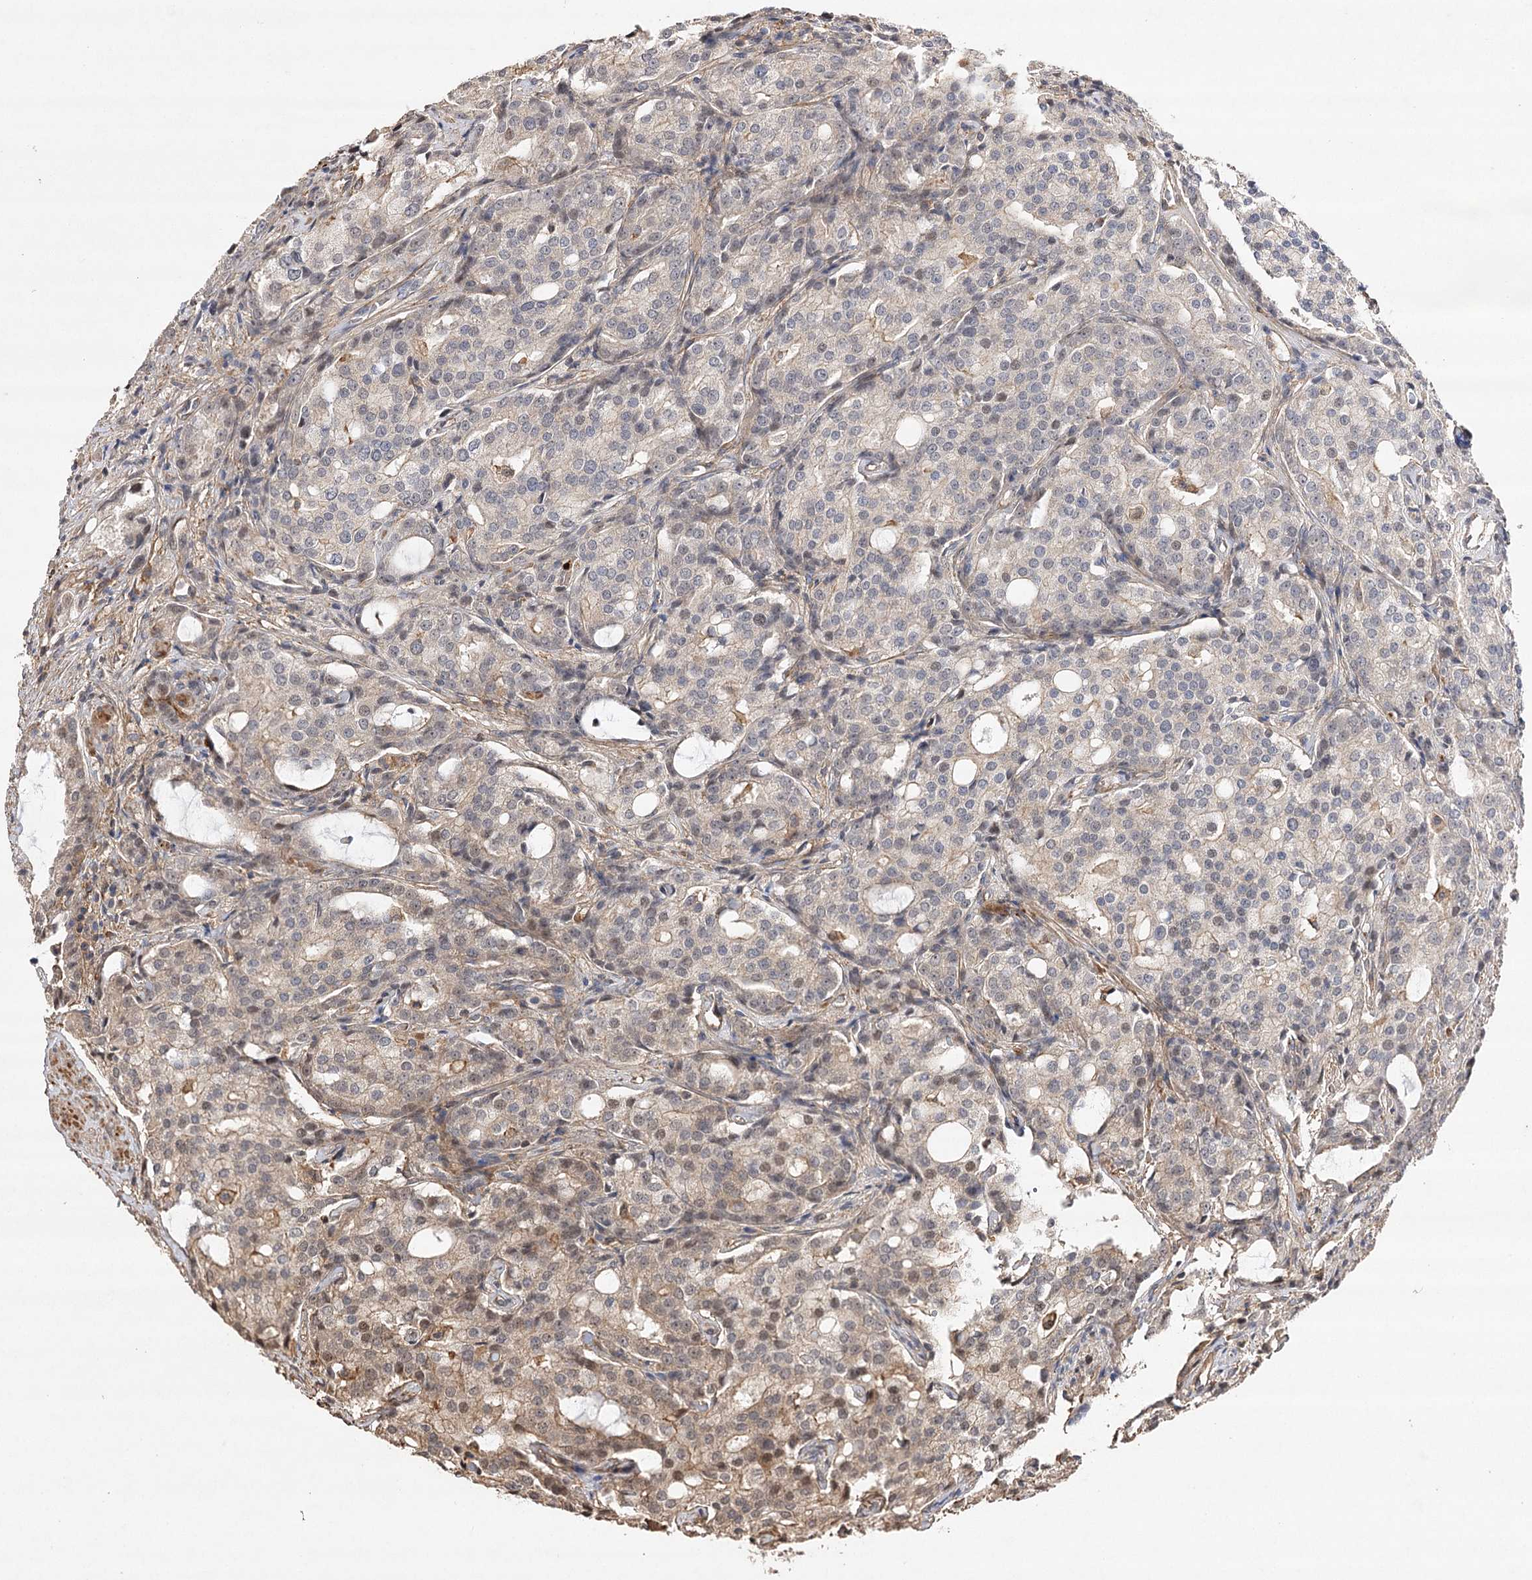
{"staining": {"intensity": "weak", "quantity": "<25%", "location": "nuclear"}, "tissue": "prostate cancer", "cell_type": "Tumor cells", "image_type": "cancer", "snomed": [{"axis": "morphology", "description": "Adenocarcinoma, High grade"}, {"axis": "topography", "description": "Prostate"}], "caption": "High power microscopy photomicrograph of an immunohistochemistry photomicrograph of adenocarcinoma (high-grade) (prostate), revealing no significant staining in tumor cells.", "gene": "OBSL1", "patient": {"sex": "male", "age": 72}}